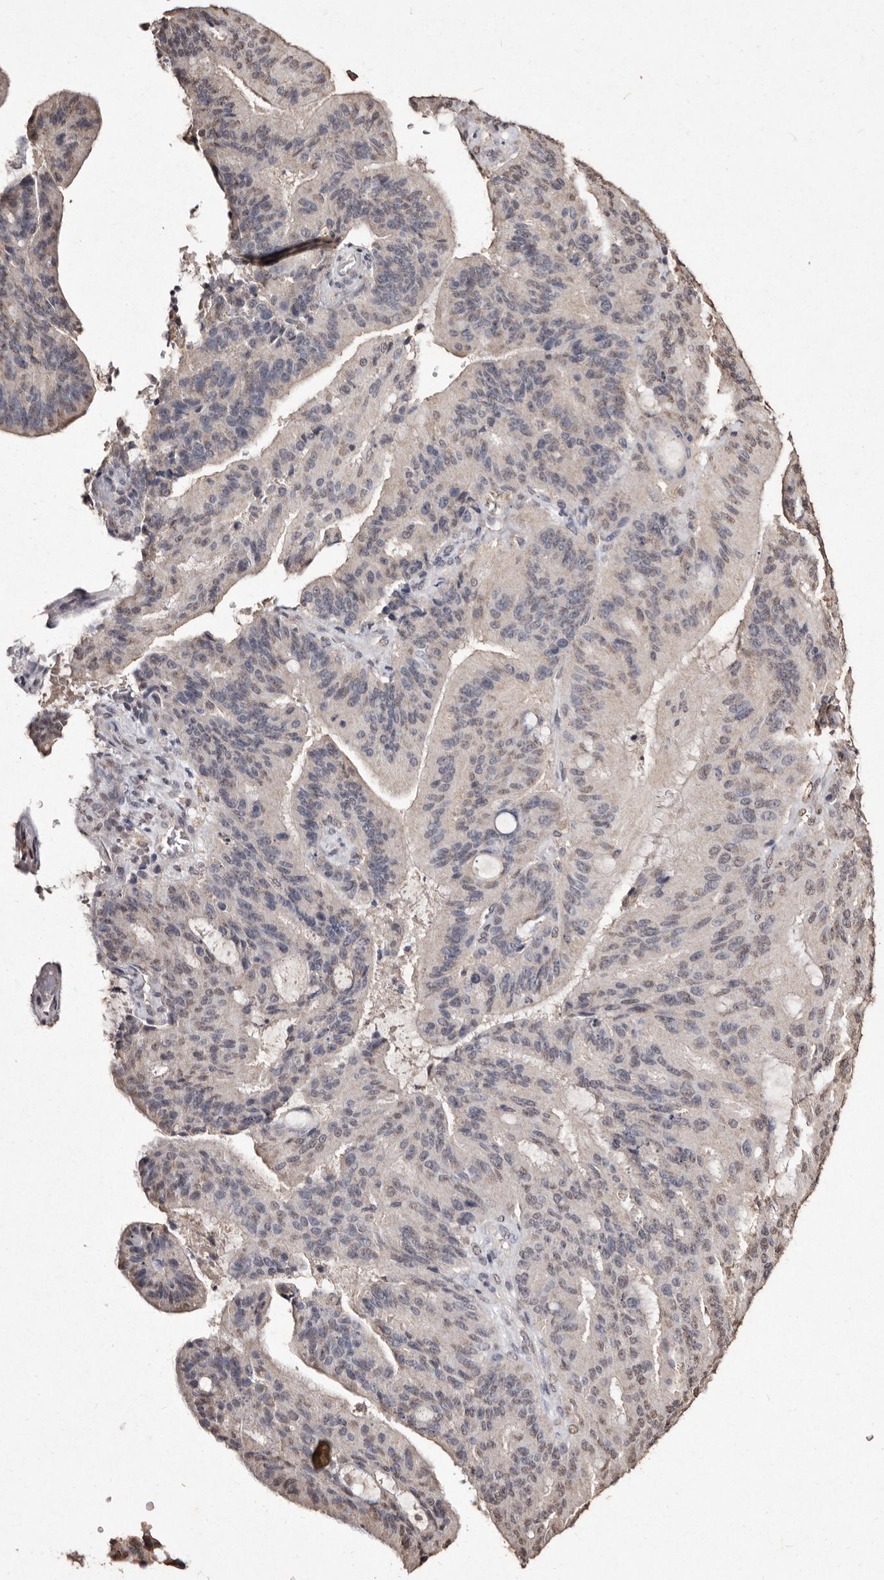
{"staining": {"intensity": "weak", "quantity": "<25%", "location": "nuclear"}, "tissue": "liver cancer", "cell_type": "Tumor cells", "image_type": "cancer", "snomed": [{"axis": "morphology", "description": "Normal tissue, NOS"}, {"axis": "morphology", "description": "Cholangiocarcinoma"}, {"axis": "topography", "description": "Liver"}, {"axis": "topography", "description": "Peripheral nerve tissue"}], "caption": "IHC photomicrograph of liver cholangiocarcinoma stained for a protein (brown), which exhibits no expression in tumor cells.", "gene": "ERBB4", "patient": {"sex": "female", "age": 73}}